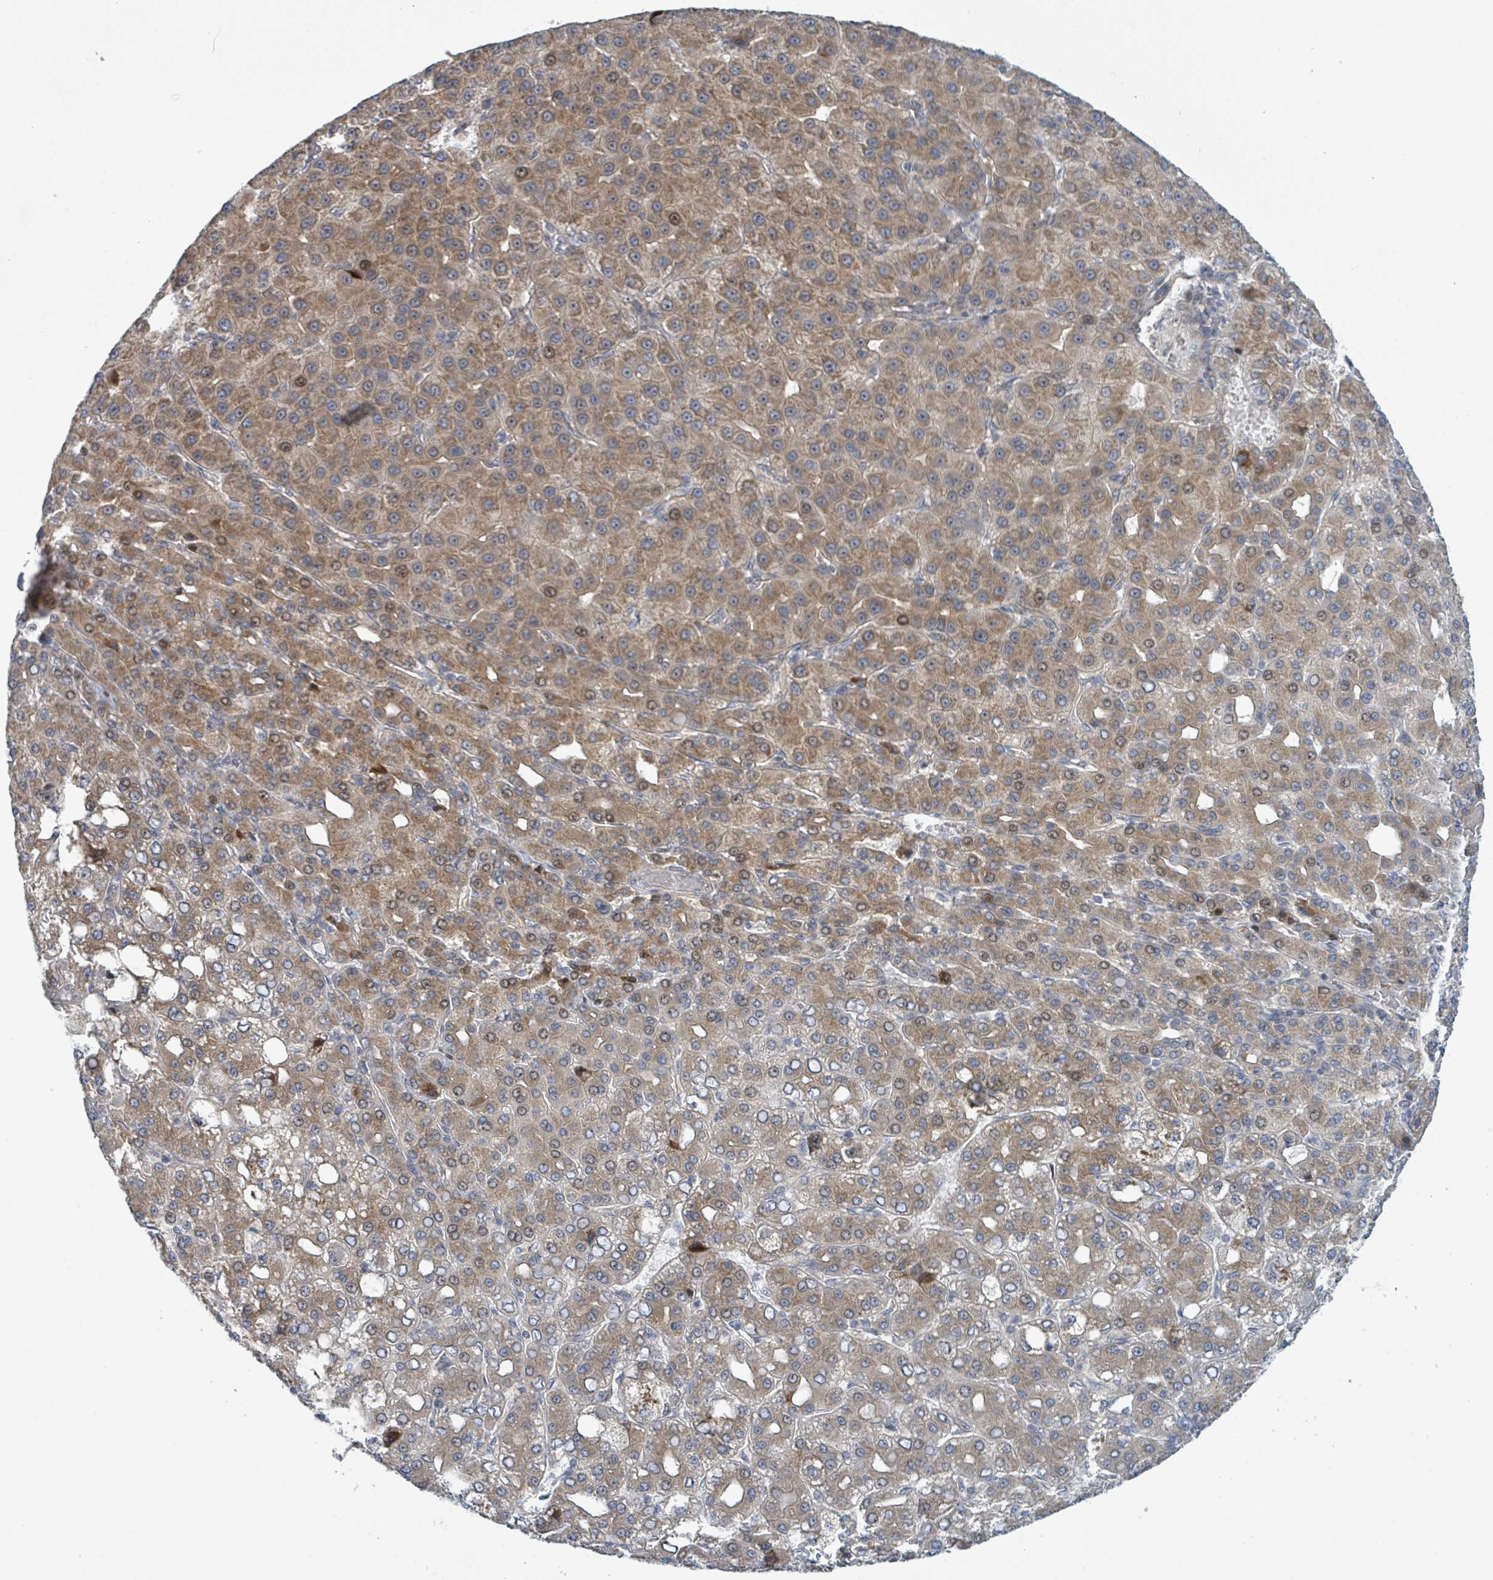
{"staining": {"intensity": "moderate", "quantity": ">75%", "location": "cytoplasmic/membranous"}, "tissue": "liver cancer", "cell_type": "Tumor cells", "image_type": "cancer", "snomed": [{"axis": "morphology", "description": "Carcinoma, Hepatocellular, NOS"}, {"axis": "topography", "description": "Liver"}], "caption": "Tumor cells exhibit moderate cytoplasmic/membranous positivity in approximately >75% of cells in liver cancer (hepatocellular carcinoma). Immunohistochemistry stains the protein of interest in brown and the nuclei are stained blue.", "gene": "RPL32", "patient": {"sex": "male", "age": 65}}